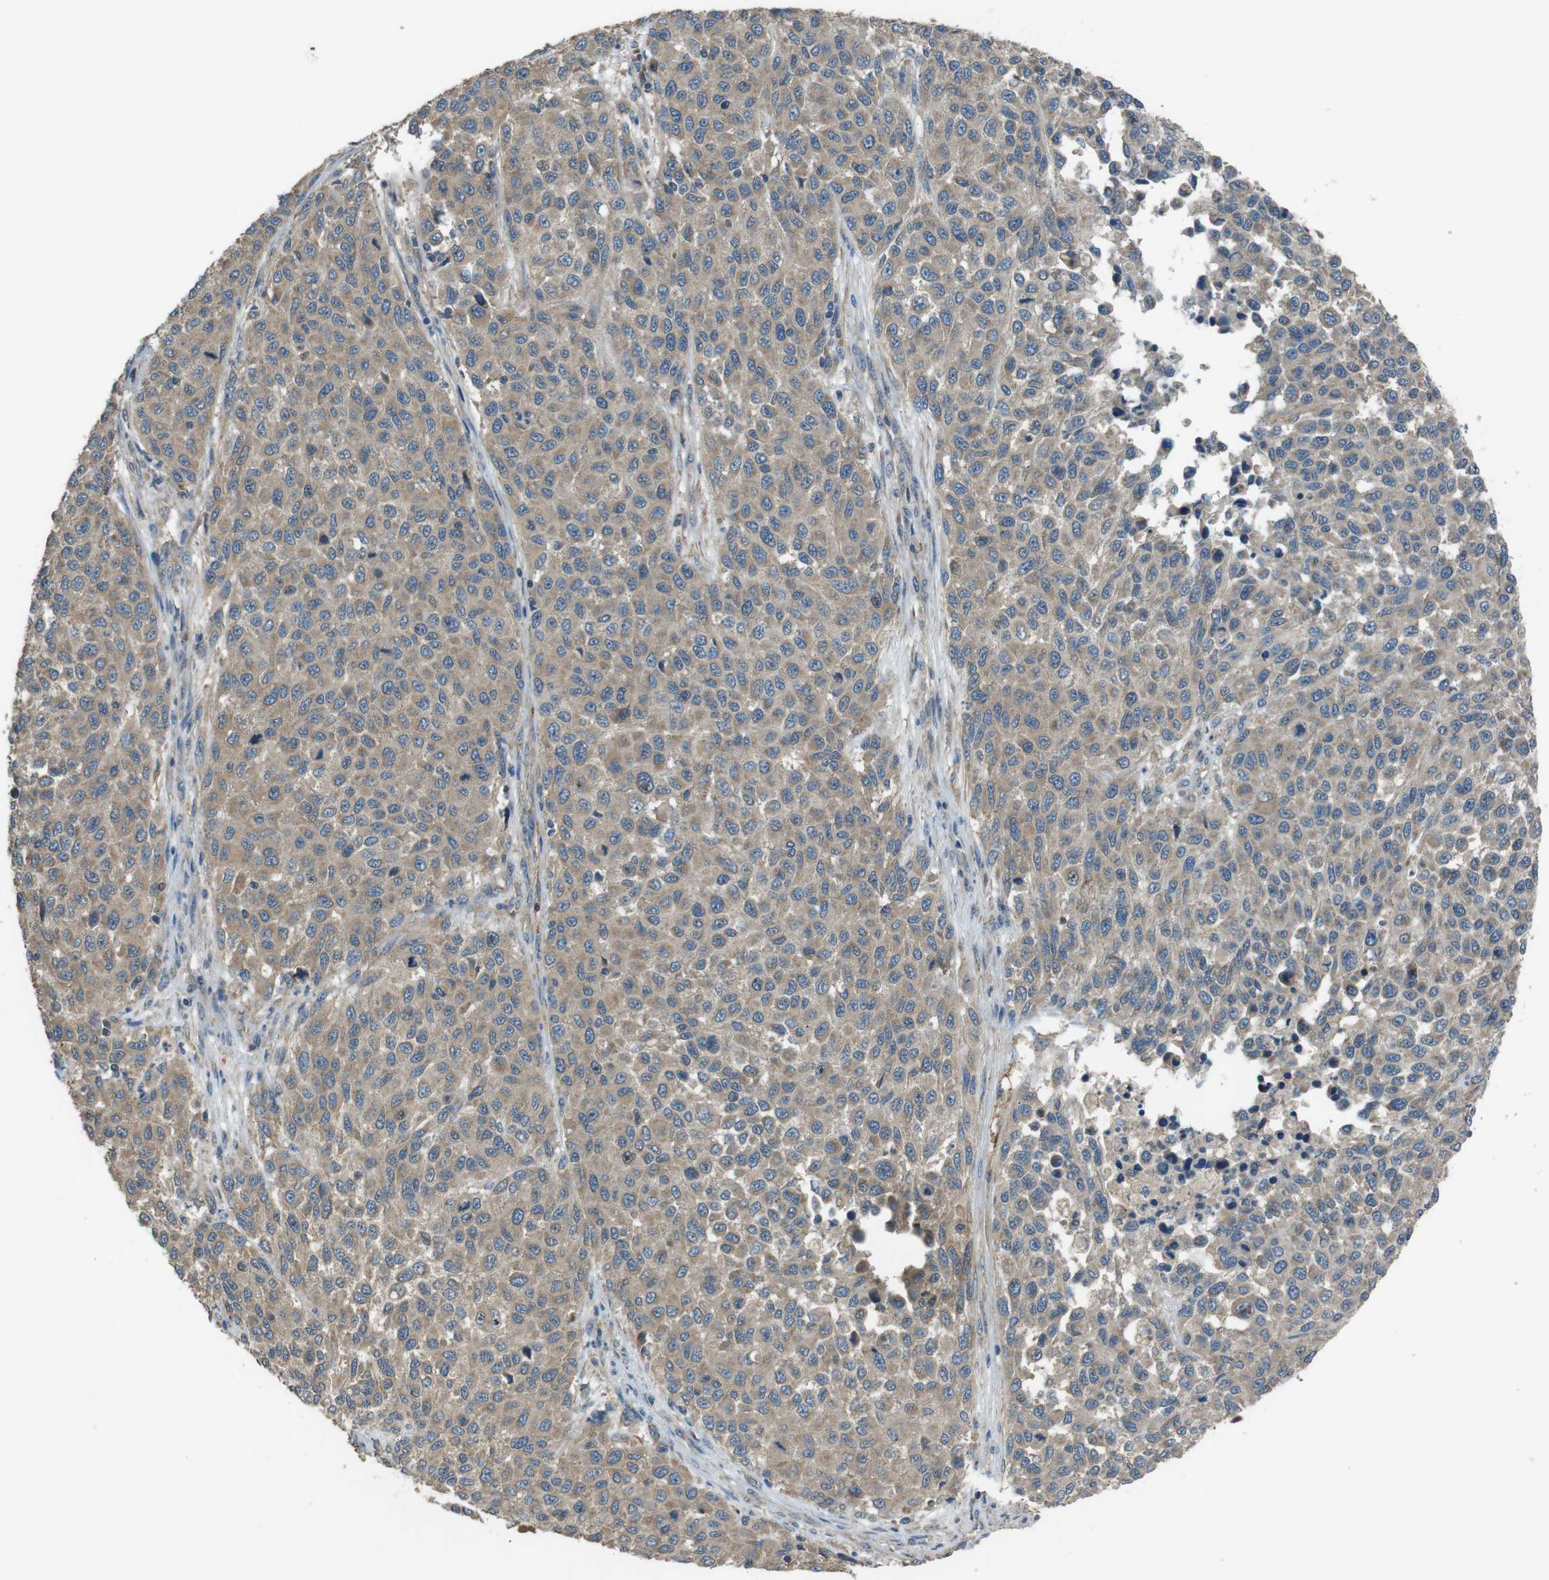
{"staining": {"intensity": "weak", "quantity": ">75%", "location": "cytoplasmic/membranous"}, "tissue": "melanoma", "cell_type": "Tumor cells", "image_type": "cancer", "snomed": [{"axis": "morphology", "description": "Malignant melanoma, Metastatic site"}, {"axis": "topography", "description": "Lymph node"}], "caption": "Tumor cells reveal low levels of weak cytoplasmic/membranous positivity in approximately >75% of cells in melanoma. (IHC, brightfield microscopy, high magnification).", "gene": "FUT2", "patient": {"sex": "male", "age": 61}}